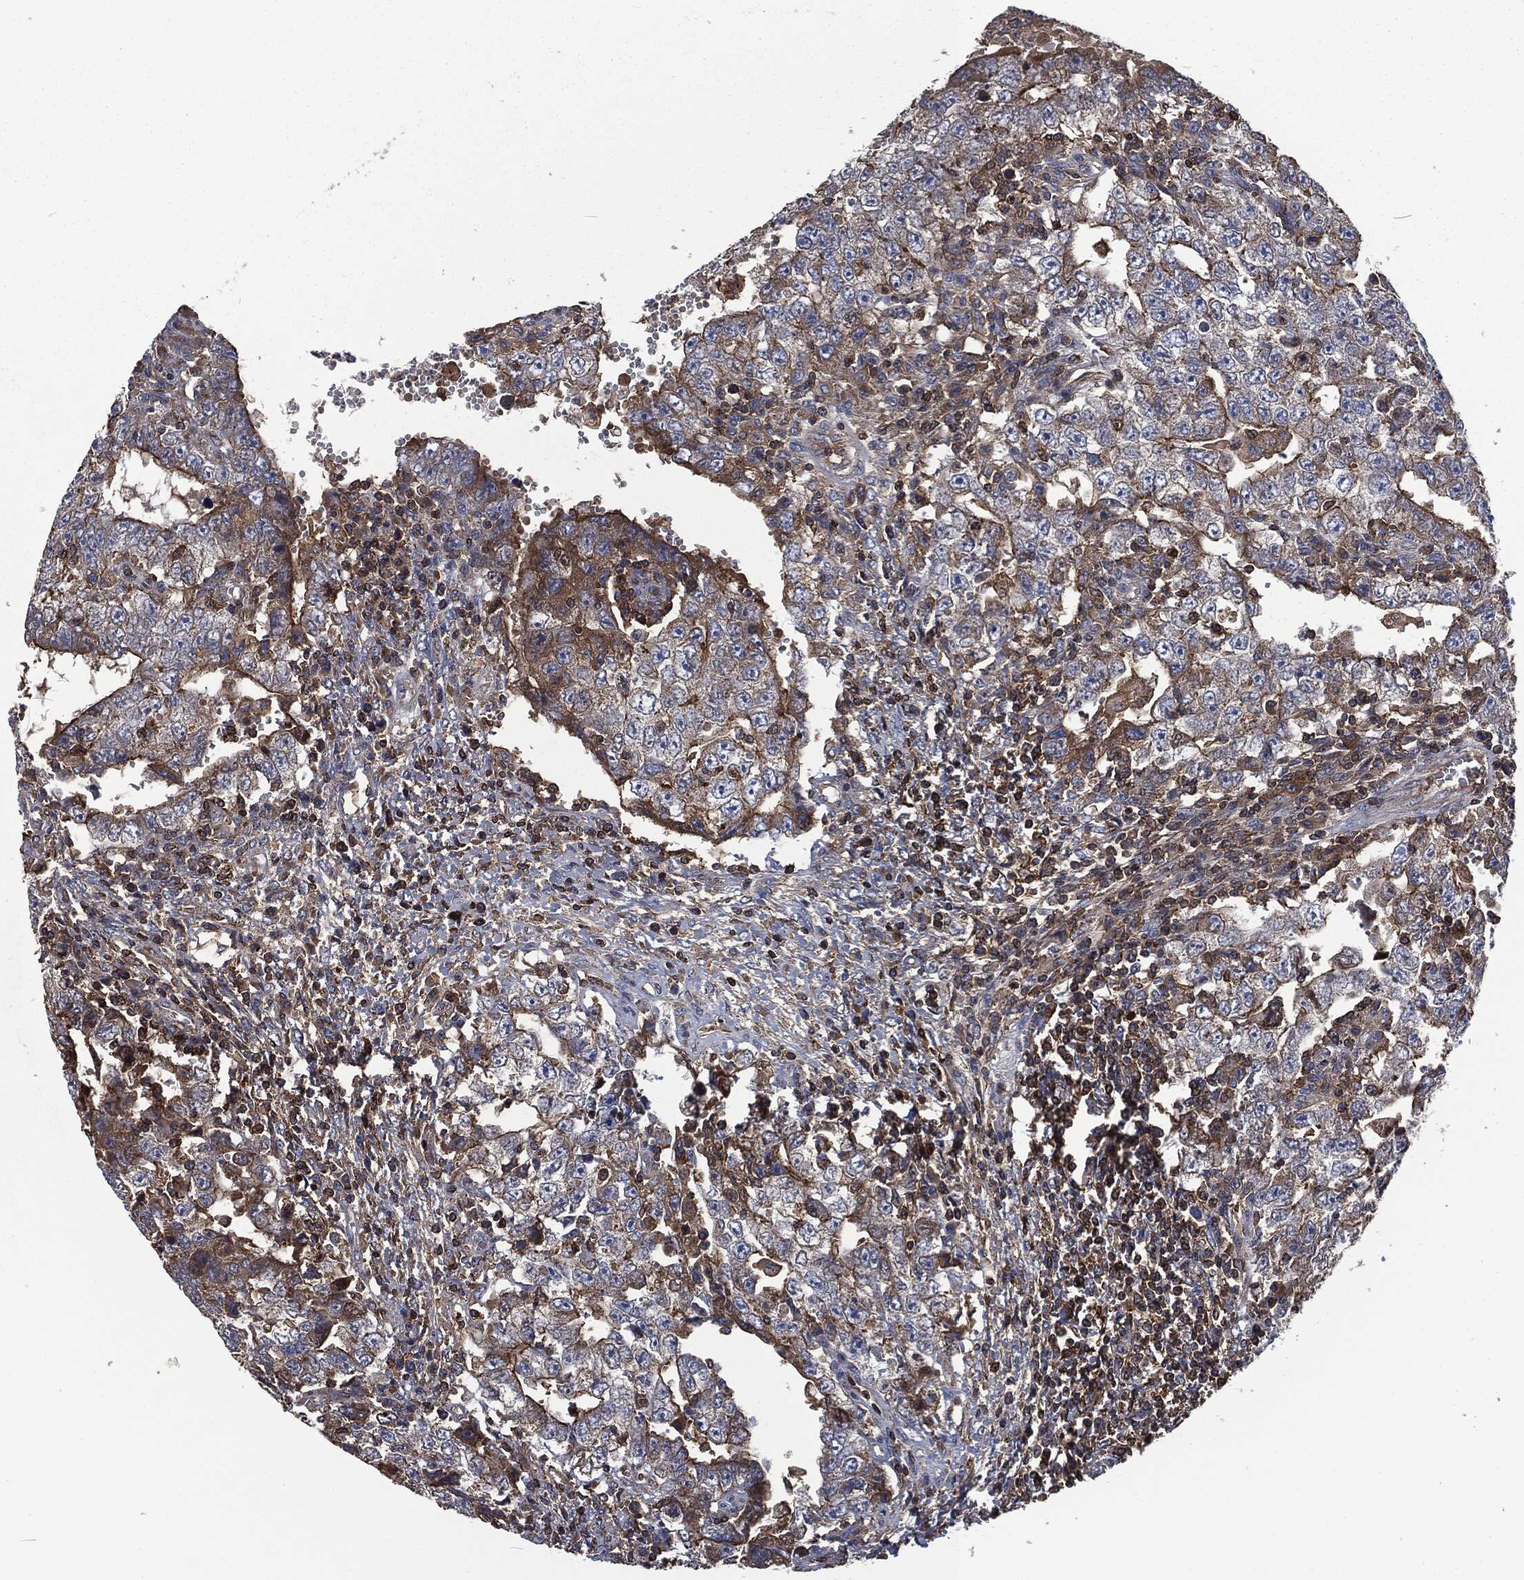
{"staining": {"intensity": "strong", "quantity": "<25%", "location": "cytoplasmic/membranous"}, "tissue": "testis cancer", "cell_type": "Tumor cells", "image_type": "cancer", "snomed": [{"axis": "morphology", "description": "Carcinoma, Embryonal, NOS"}, {"axis": "topography", "description": "Testis"}], "caption": "A brown stain highlights strong cytoplasmic/membranous positivity of a protein in testis cancer tumor cells.", "gene": "LGALS9", "patient": {"sex": "male", "age": 26}}